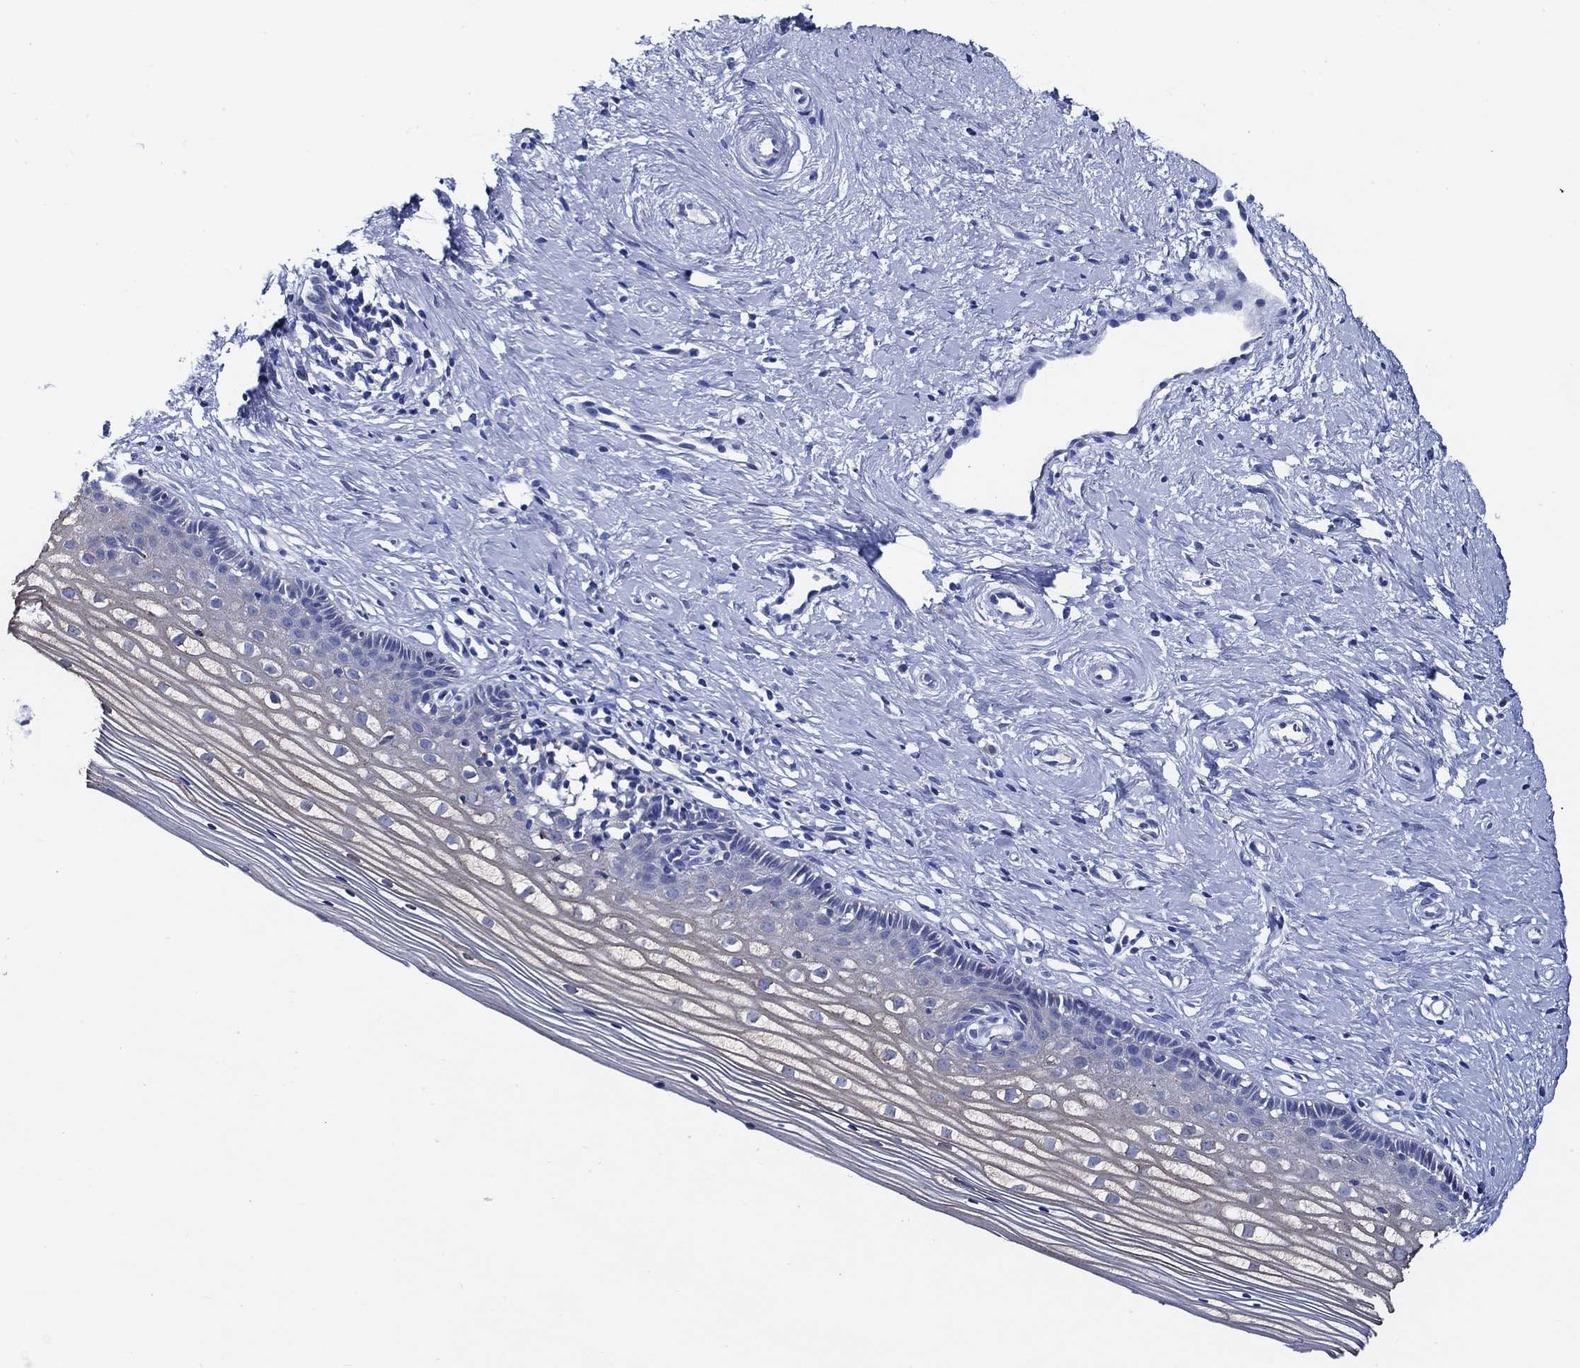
{"staining": {"intensity": "negative", "quantity": "none", "location": "none"}, "tissue": "cervix", "cell_type": "Glandular cells", "image_type": "normal", "snomed": [{"axis": "morphology", "description": "Normal tissue, NOS"}, {"axis": "topography", "description": "Cervix"}], "caption": "Image shows no protein expression in glandular cells of benign cervix.", "gene": "WDR62", "patient": {"sex": "female", "age": 40}}